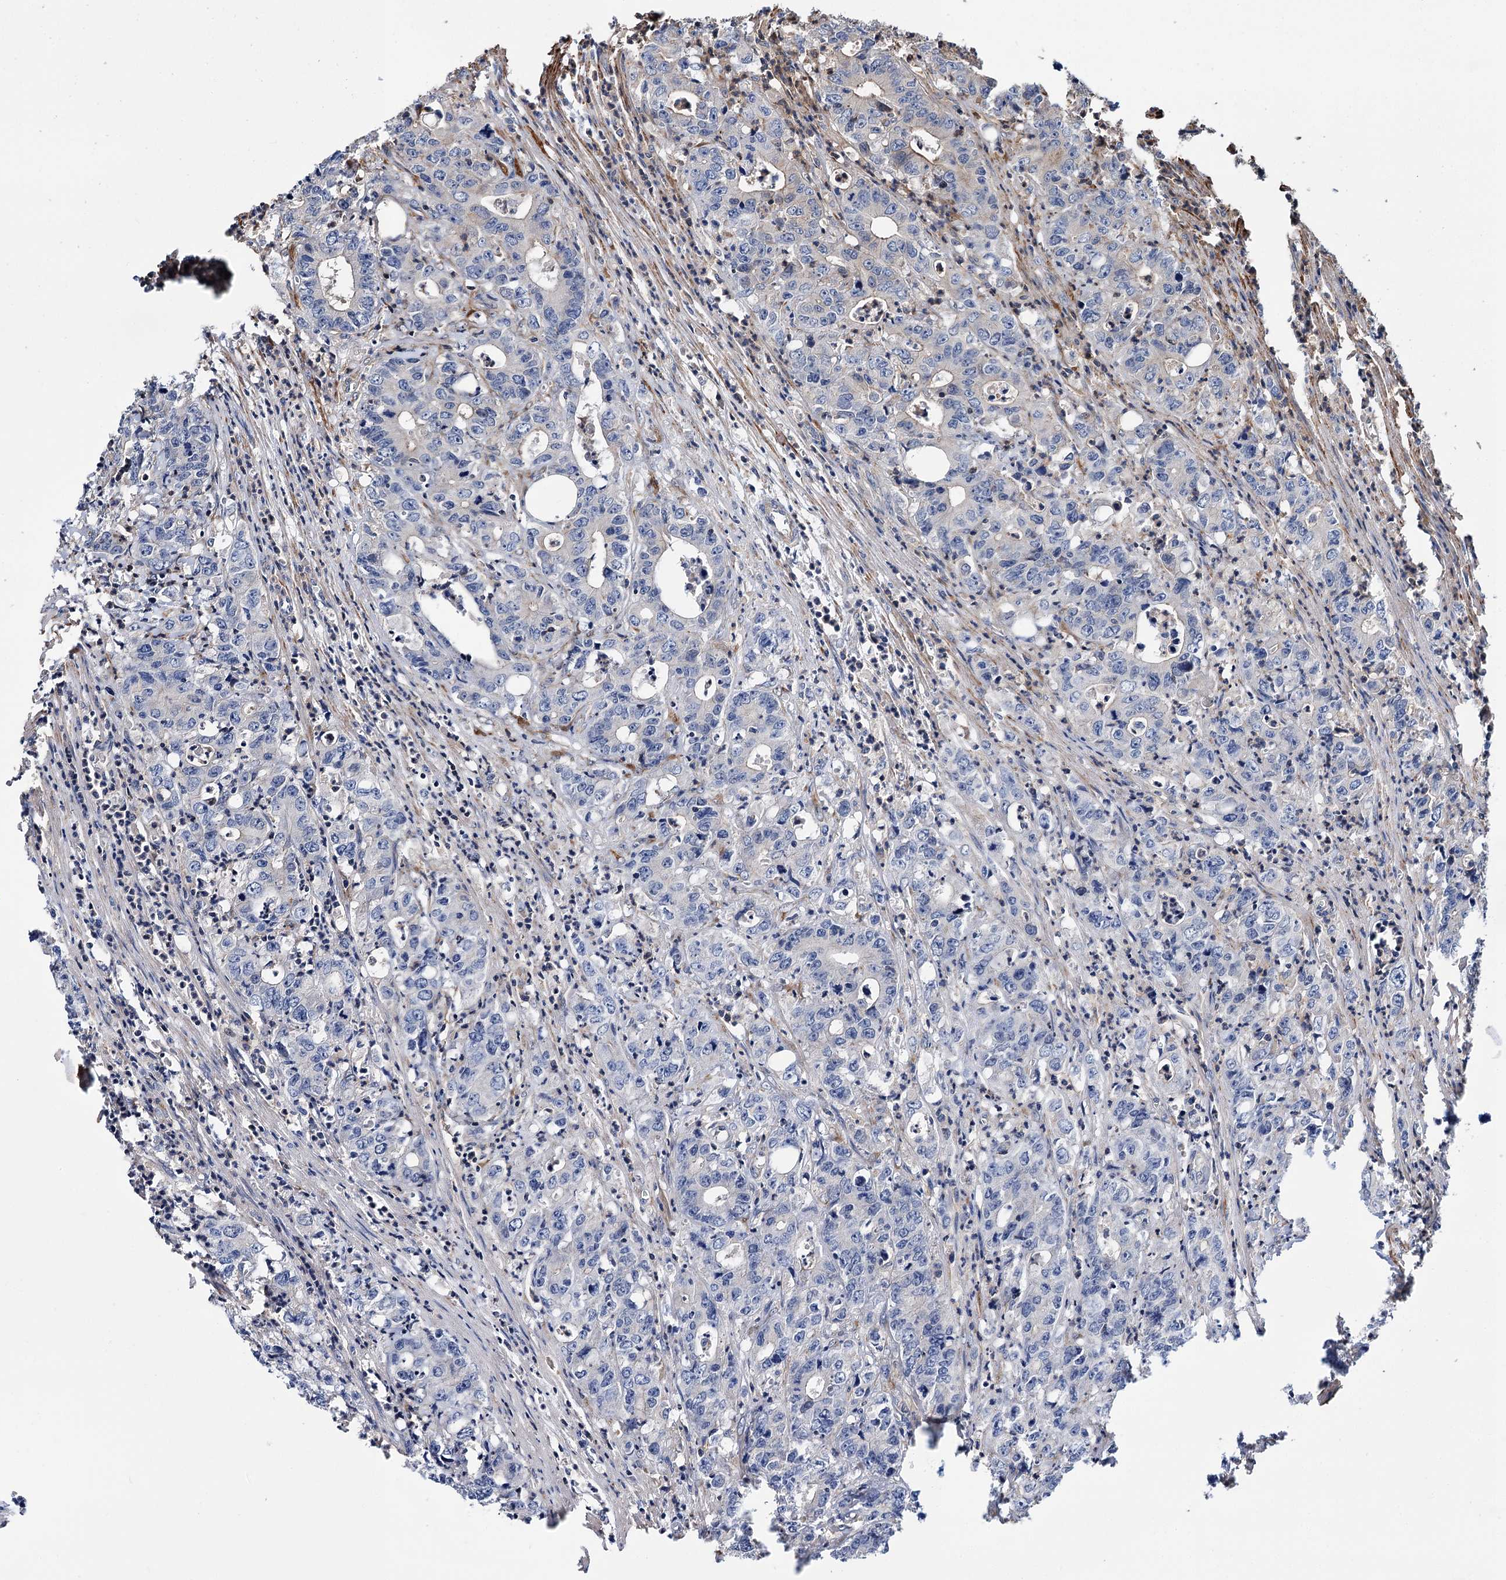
{"staining": {"intensity": "negative", "quantity": "none", "location": "none"}, "tissue": "colorectal cancer", "cell_type": "Tumor cells", "image_type": "cancer", "snomed": [{"axis": "morphology", "description": "Adenocarcinoma, NOS"}, {"axis": "topography", "description": "Colon"}], "caption": "Immunohistochemistry photomicrograph of neoplastic tissue: human colorectal cancer (adenocarcinoma) stained with DAB (3,3'-diaminobenzidine) shows no significant protein positivity in tumor cells. (DAB (3,3'-diaminobenzidine) immunohistochemistry (IHC), high magnification).", "gene": "DPP3", "patient": {"sex": "female", "age": 75}}